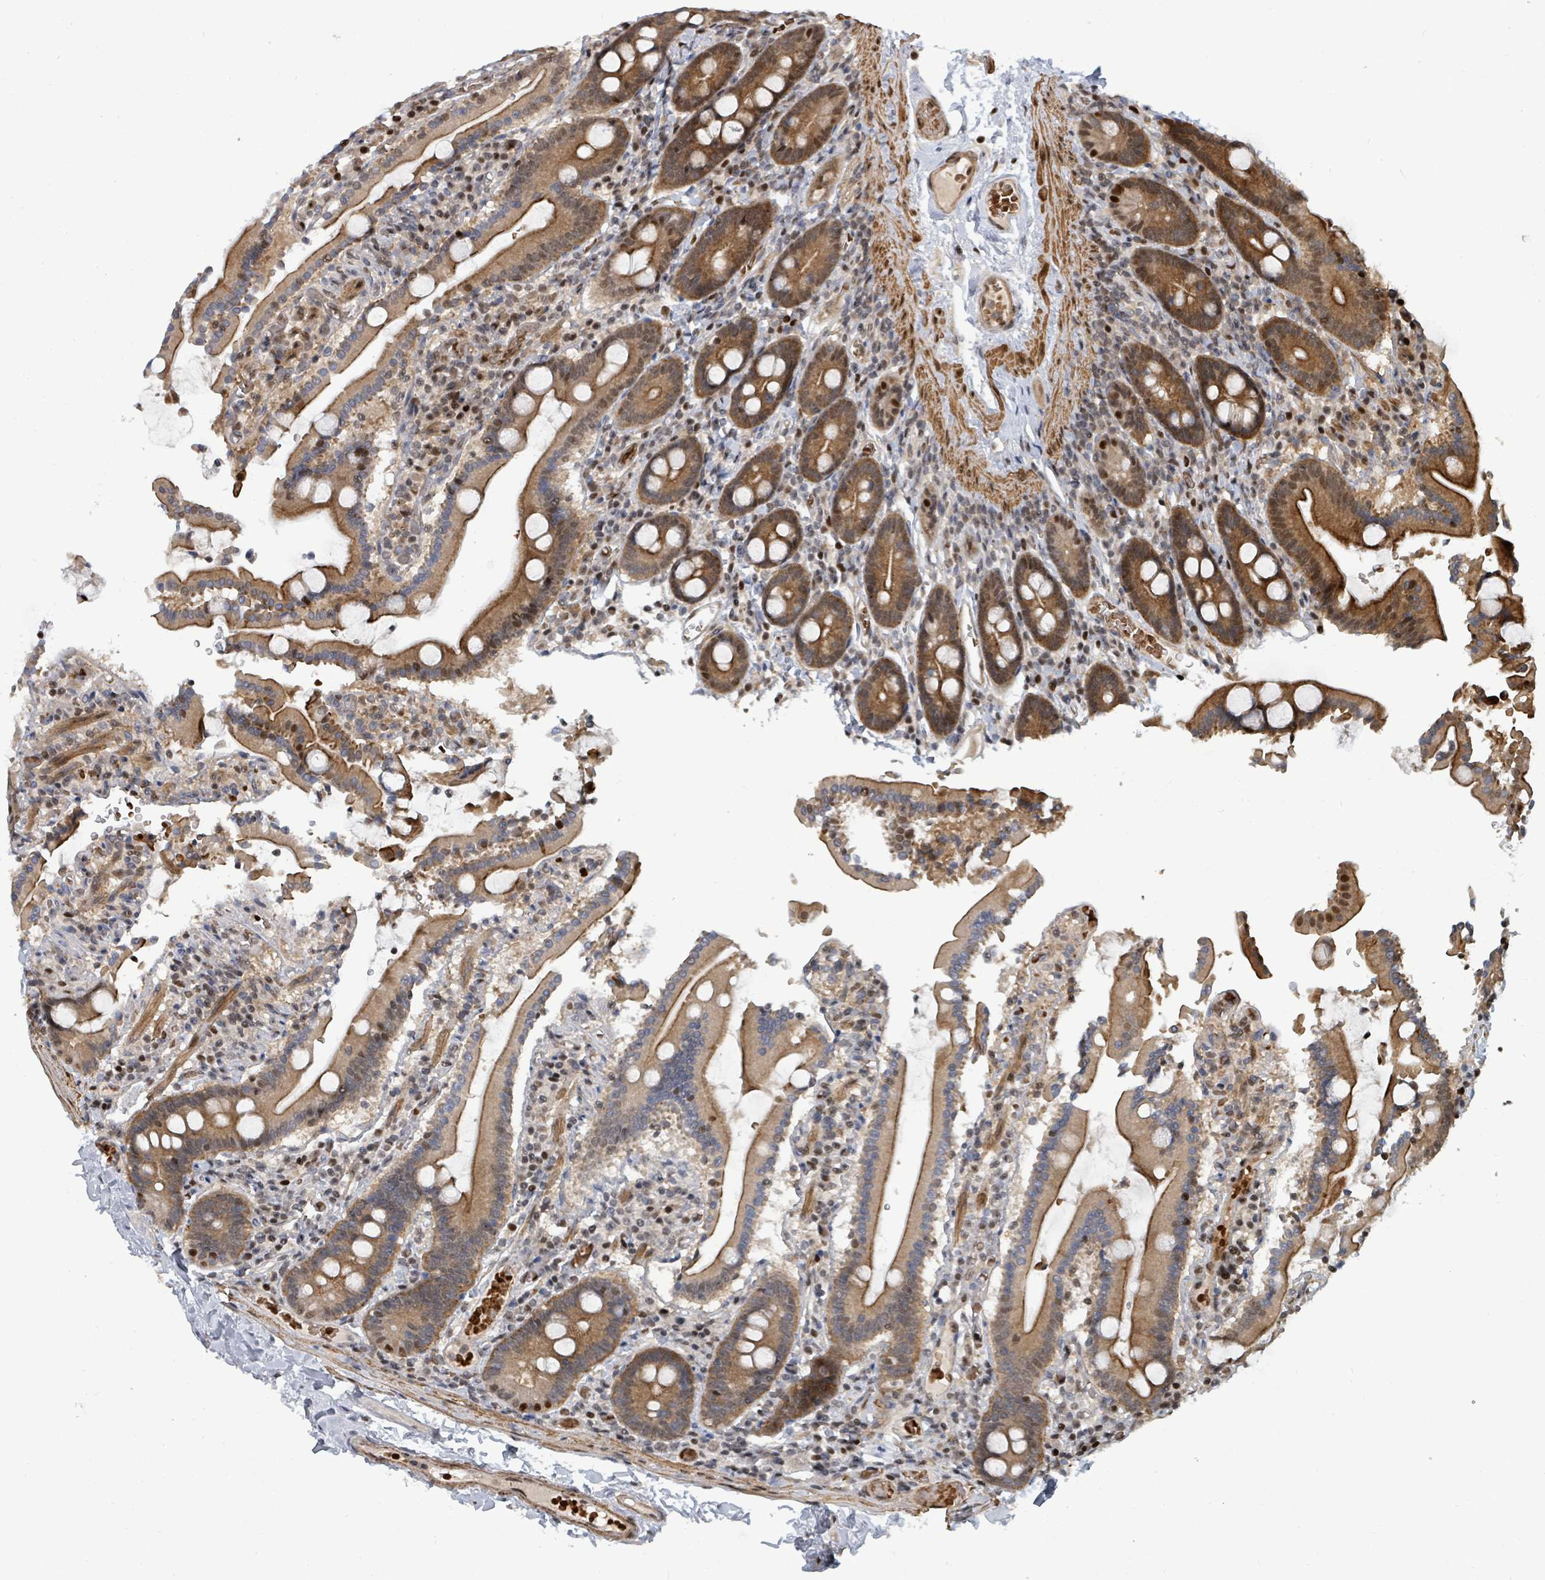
{"staining": {"intensity": "strong", "quantity": ">75%", "location": "cytoplasmic/membranous,nuclear"}, "tissue": "duodenum", "cell_type": "Glandular cells", "image_type": "normal", "snomed": [{"axis": "morphology", "description": "Normal tissue, NOS"}, {"axis": "topography", "description": "Duodenum"}], "caption": "A high amount of strong cytoplasmic/membranous,nuclear staining is identified in about >75% of glandular cells in unremarkable duodenum.", "gene": "TRDMT1", "patient": {"sex": "male", "age": 55}}